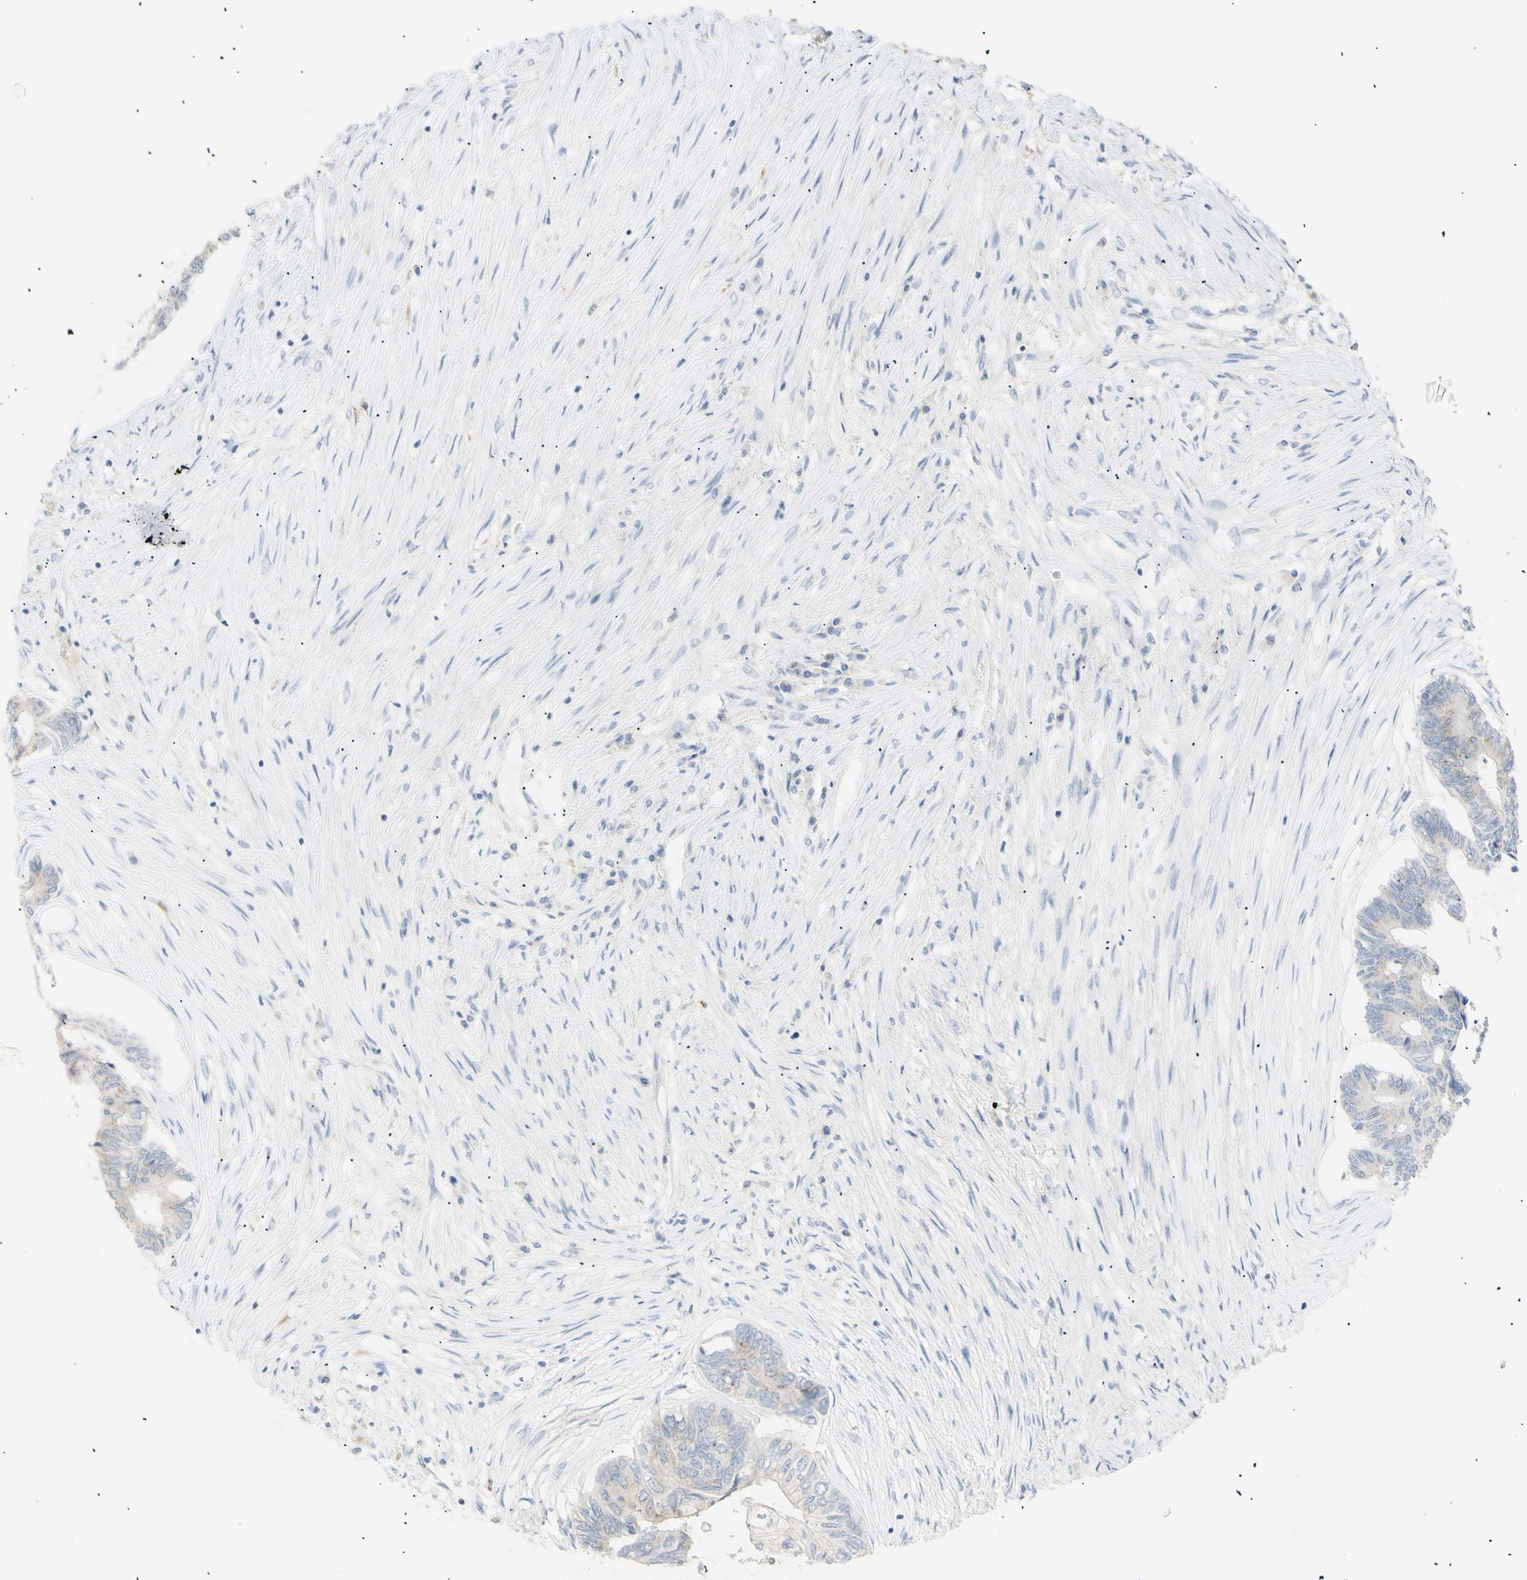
{"staining": {"intensity": "weak", "quantity": ">75%", "location": "cytoplasmic/membranous"}, "tissue": "colorectal cancer", "cell_type": "Tumor cells", "image_type": "cancer", "snomed": [{"axis": "morphology", "description": "Adenocarcinoma, NOS"}, {"axis": "topography", "description": "Rectum"}], "caption": "Colorectal cancer tissue displays weak cytoplasmic/membranous expression in approximately >75% of tumor cells Using DAB (3,3'-diaminobenzidine) (brown) and hematoxylin (blue) stains, captured at high magnification using brightfield microscopy.", "gene": "B4GALNT3", "patient": {"sex": "male", "age": 63}}